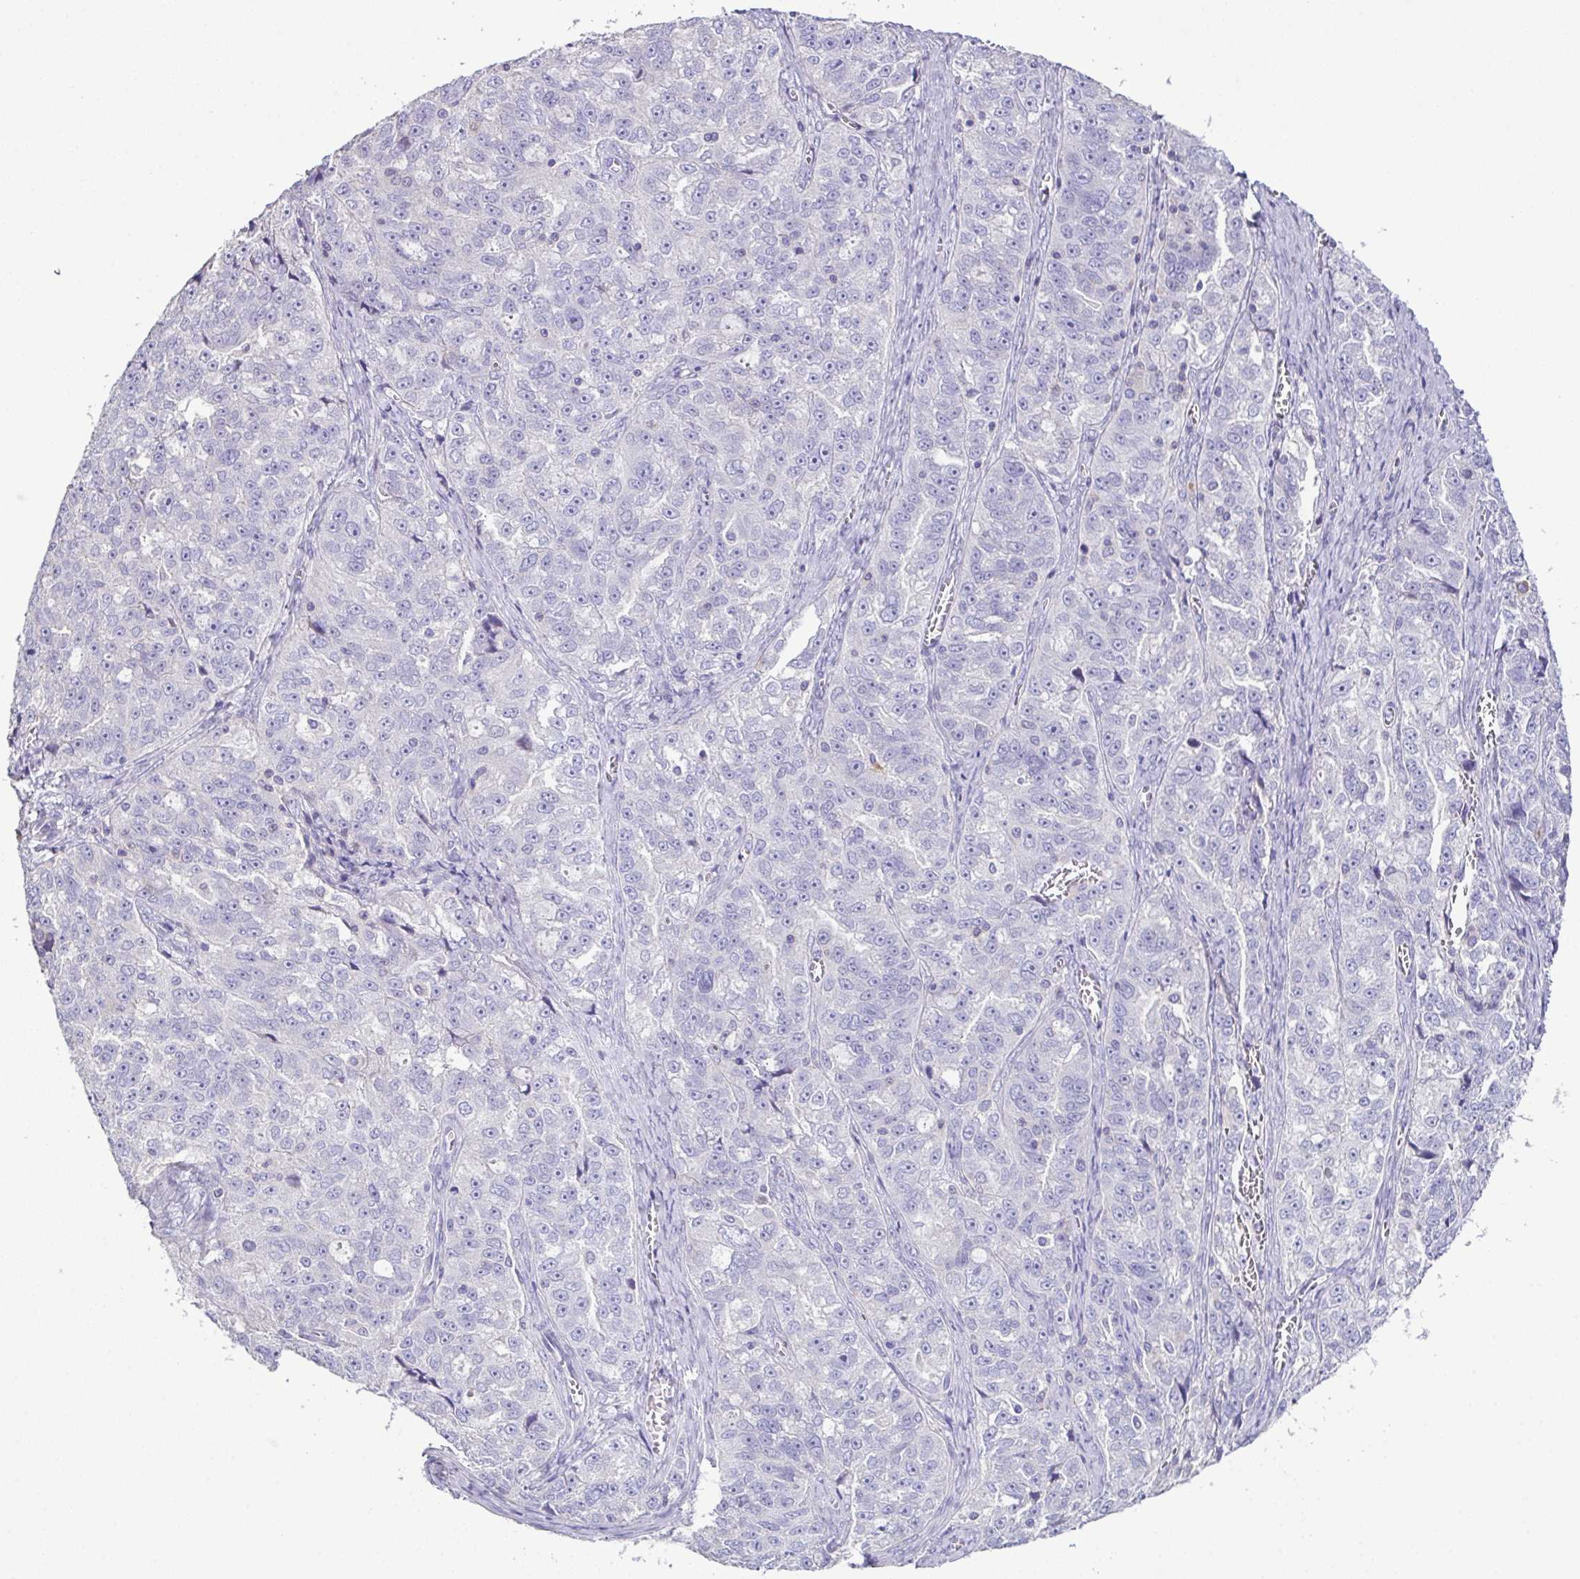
{"staining": {"intensity": "negative", "quantity": "none", "location": "none"}, "tissue": "ovarian cancer", "cell_type": "Tumor cells", "image_type": "cancer", "snomed": [{"axis": "morphology", "description": "Cystadenocarcinoma, serous, NOS"}, {"axis": "topography", "description": "Ovary"}], "caption": "Immunohistochemistry histopathology image of neoplastic tissue: human ovarian cancer stained with DAB reveals no significant protein staining in tumor cells. (DAB (3,3'-diaminobenzidine) IHC, high magnification).", "gene": "MARCO", "patient": {"sex": "female", "age": 51}}